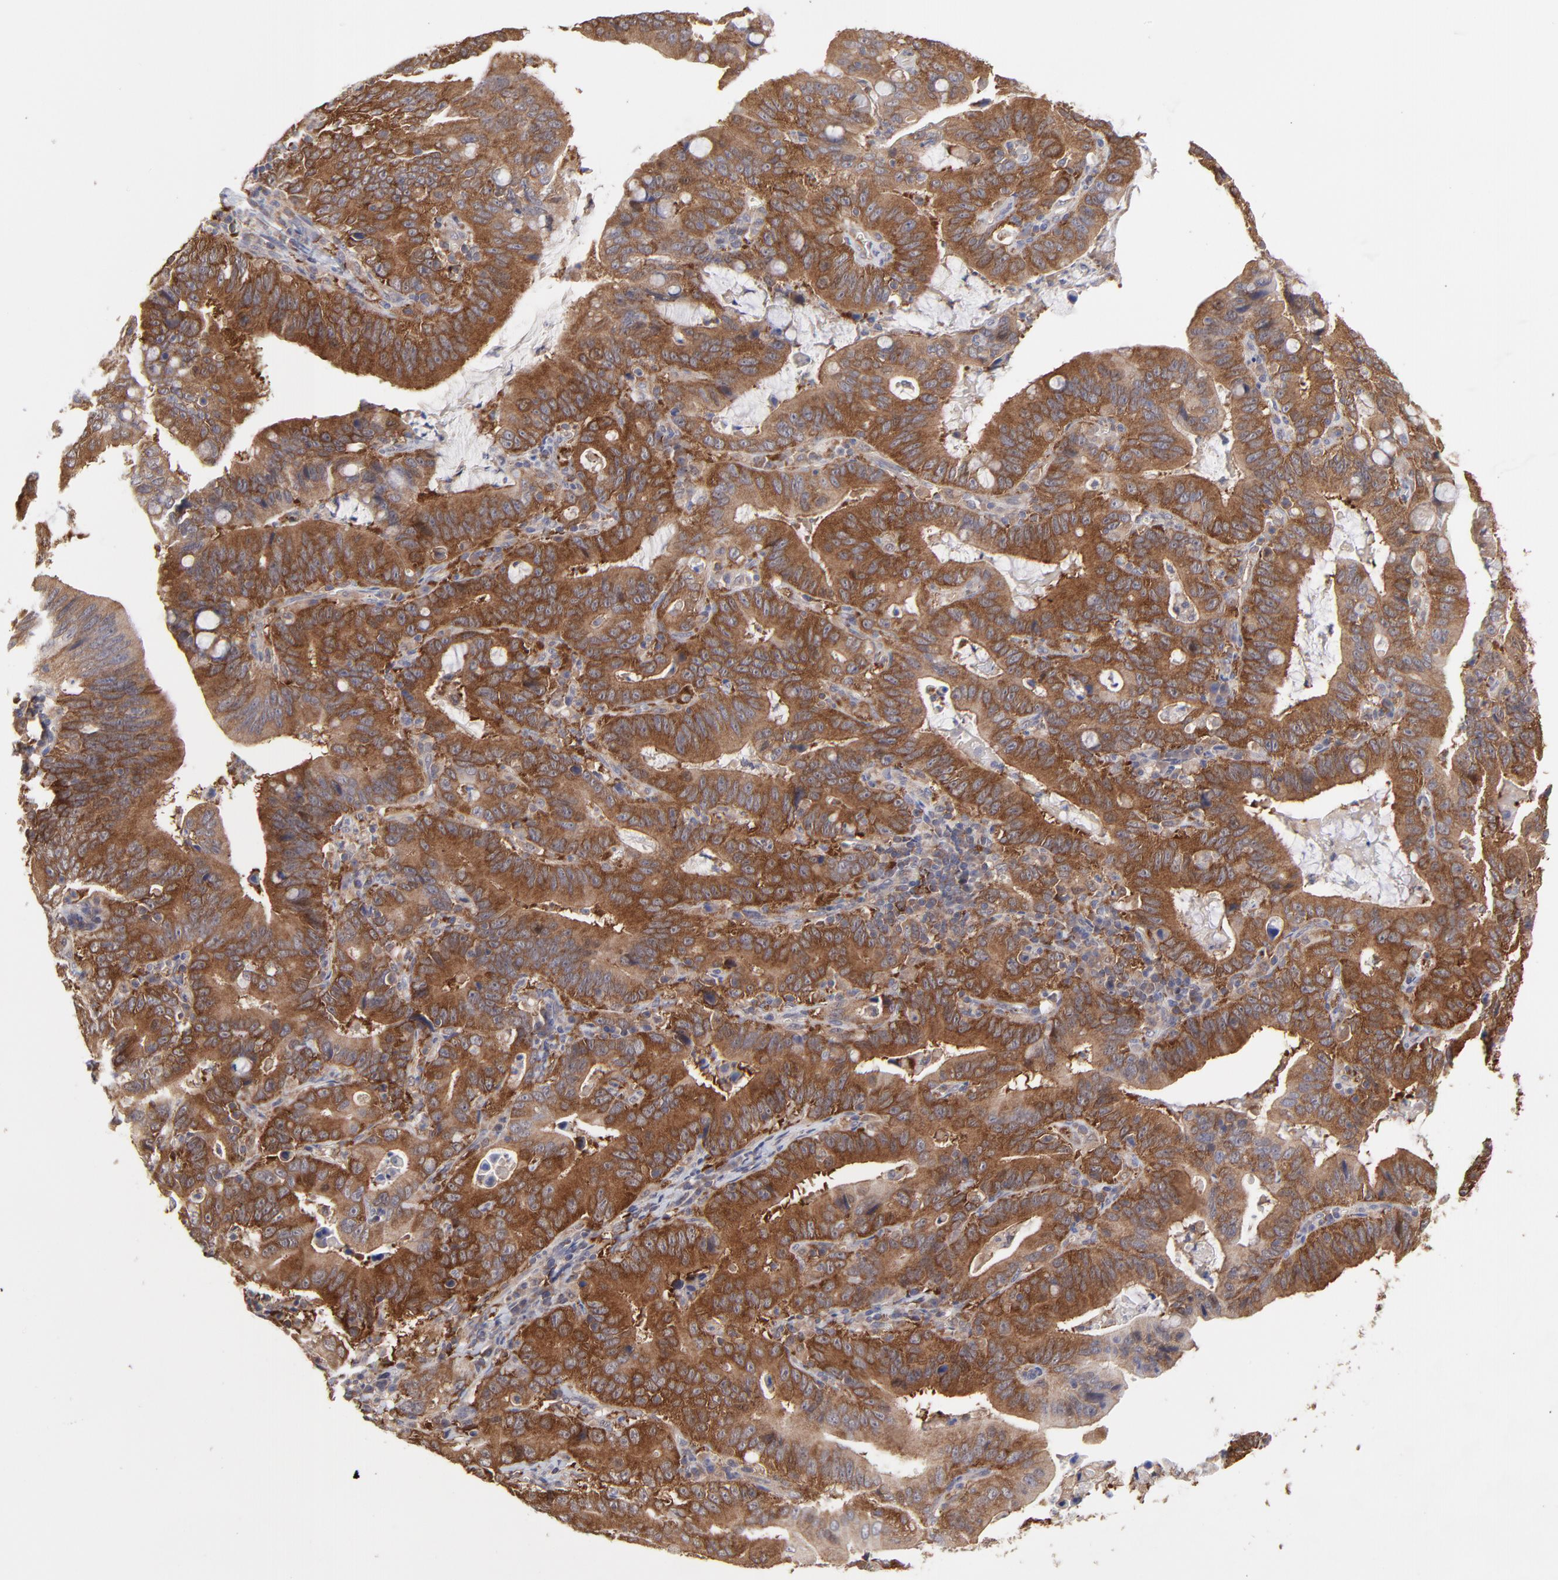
{"staining": {"intensity": "strong", "quantity": ">75%", "location": "cytoplasmic/membranous"}, "tissue": "stomach cancer", "cell_type": "Tumor cells", "image_type": "cancer", "snomed": [{"axis": "morphology", "description": "Adenocarcinoma, NOS"}, {"axis": "topography", "description": "Stomach, upper"}], "caption": "An image of human stomach cancer (adenocarcinoma) stained for a protein exhibits strong cytoplasmic/membranous brown staining in tumor cells.", "gene": "GART", "patient": {"sex": "male", "age": 63}}